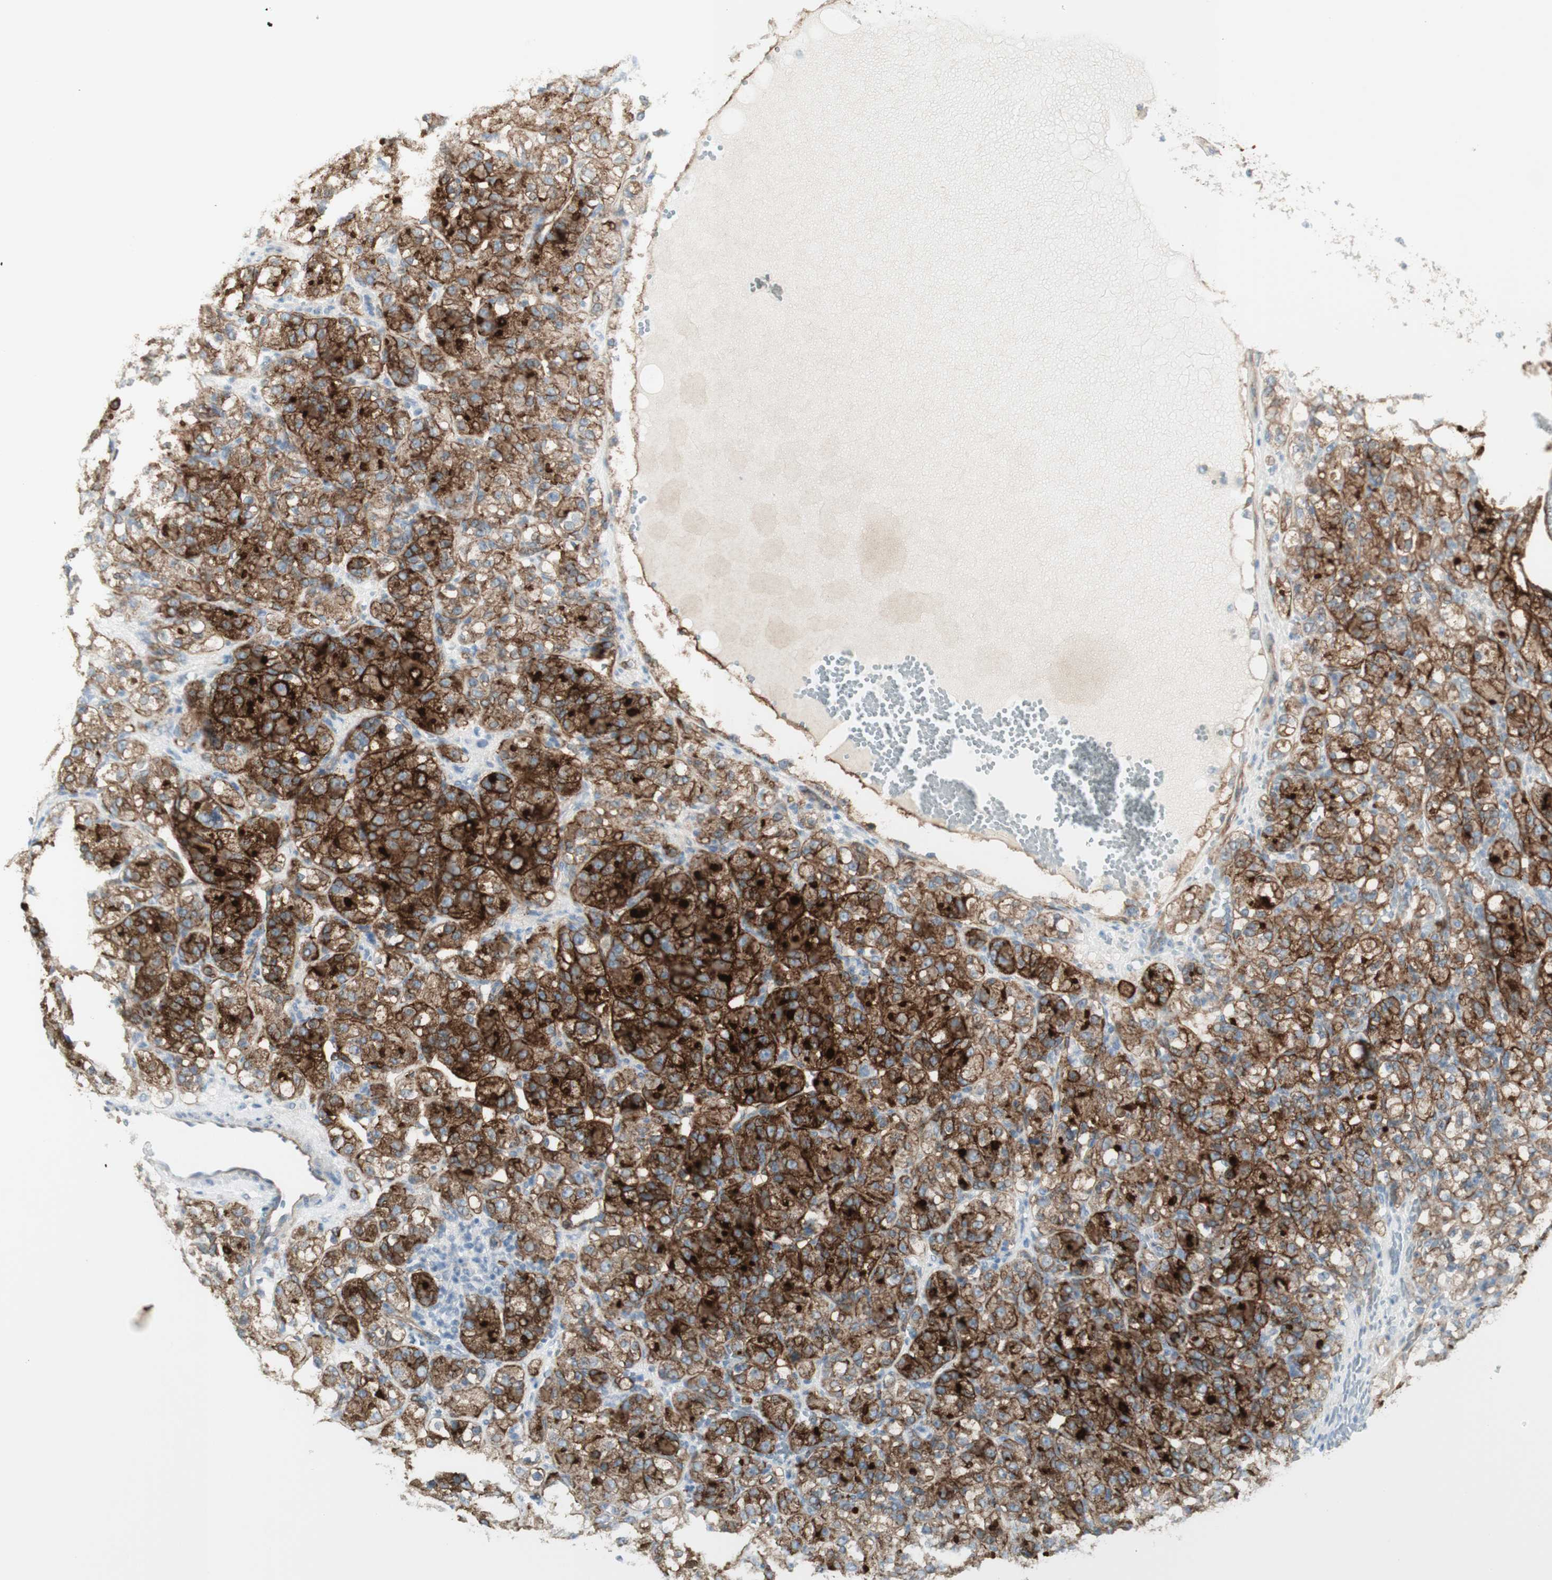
{"staining": {"intensity": "strong", "quantity": ">75%", "location": "cytoplasmic/membranous"}, "tissue": "renal cancer", "cell_type": "Tumor cells", "image_type": "cancer", "snomed": [{"axis": "morphology", "description": "Adenocarcinoma, NOS"}, {"axis": "topography", "description": "Kidney"}], "caption": "IHC (DAB) staining of human adenocarcinoma (renal) exhibits strong cytoplasmic/membranous protein expression in approximately >75% of tumor cells.", "gene": "MYO6", "patient": {"sex": "male", "age": 61}}